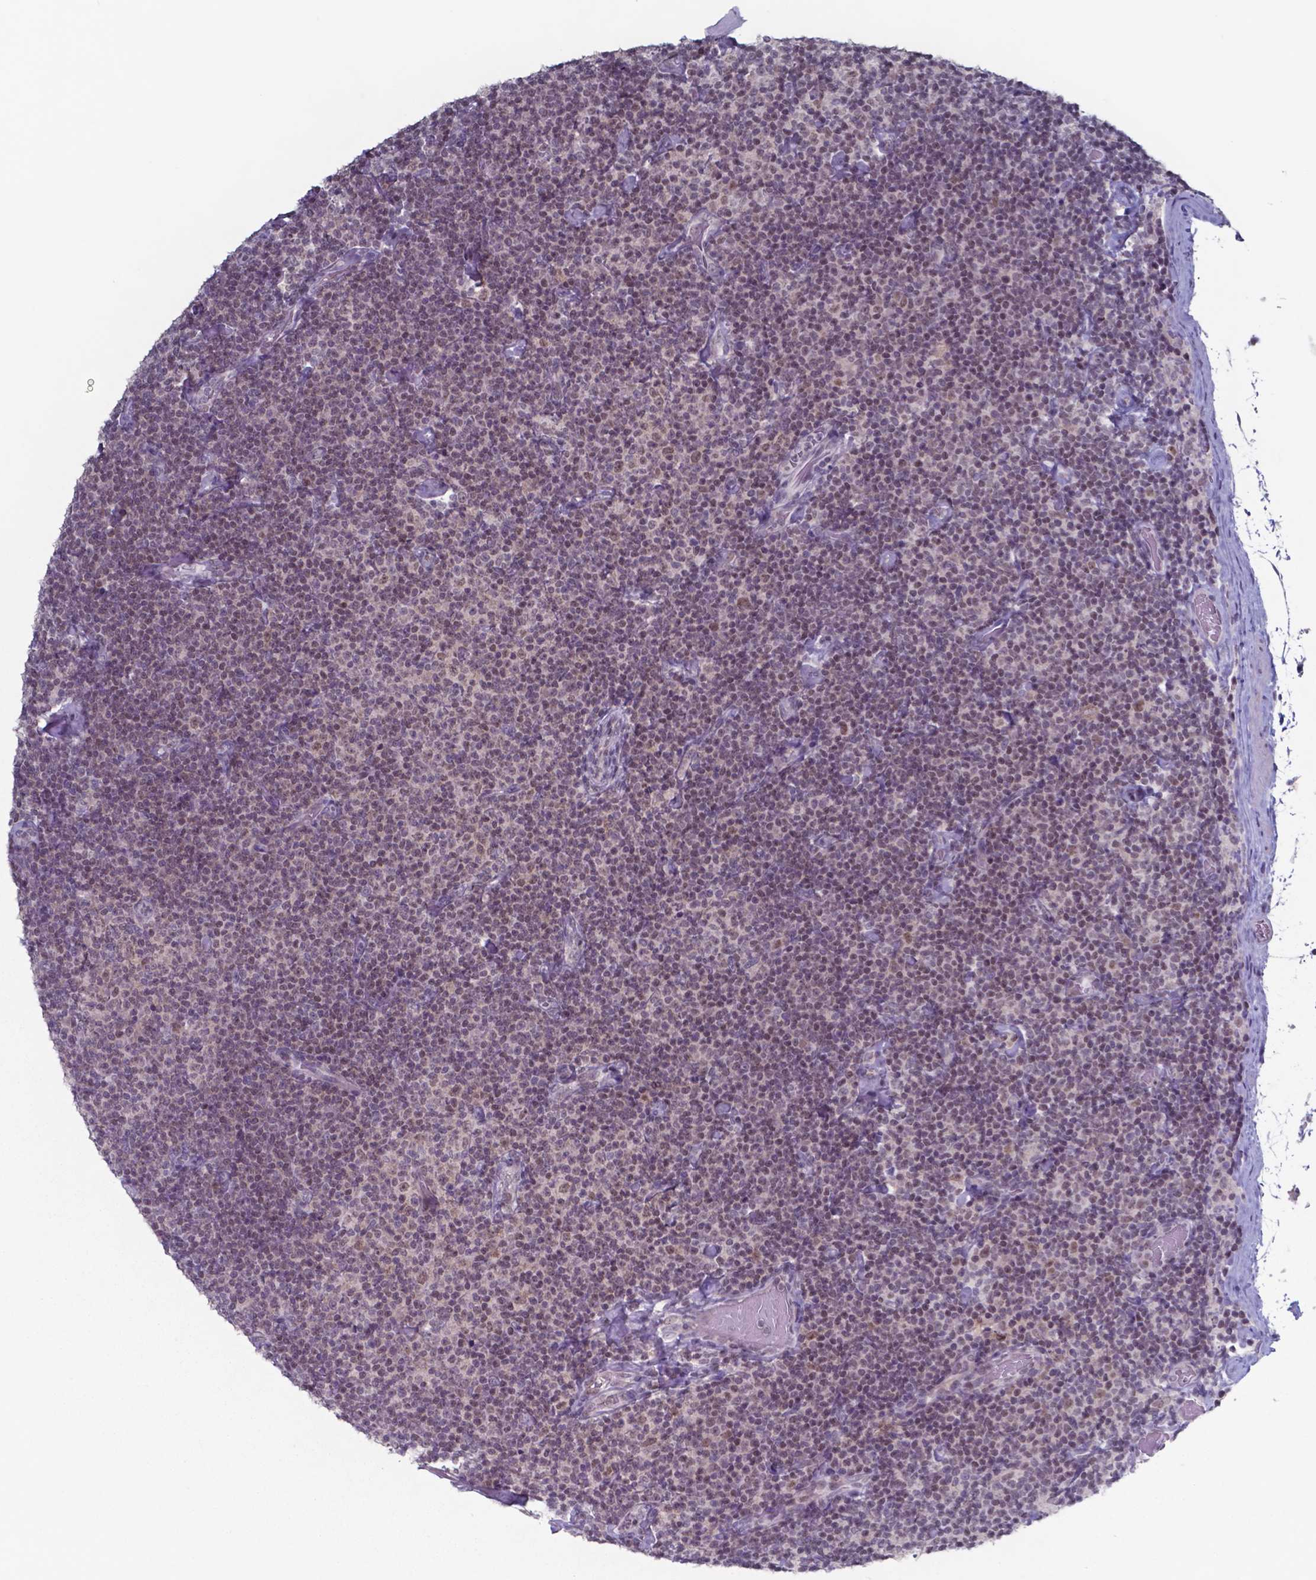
{"staining": {"intensity": "weak", "quantity": "25%-75%", "location": "nuclear"}, "tissue": "lymphoma", "cell_type": "Tumor cells", "image_type": "cancer", "snomed": [{"axis": "morphology", "description": "Malignant lymphoma, non-Hodgkin's type, Low grade"}, {"axis": "topography", "description": "Lymph node"}], "caption": "Immunohistochemical staining of human lymphoma exhibits weak nuclear protein positivity in approximately 25%-75% of tumor cells. (Brightfield microscopy of DAB IHC at high magnification).", "gene": "TDP2", "patient": {"sex": "male", "age": 81}}